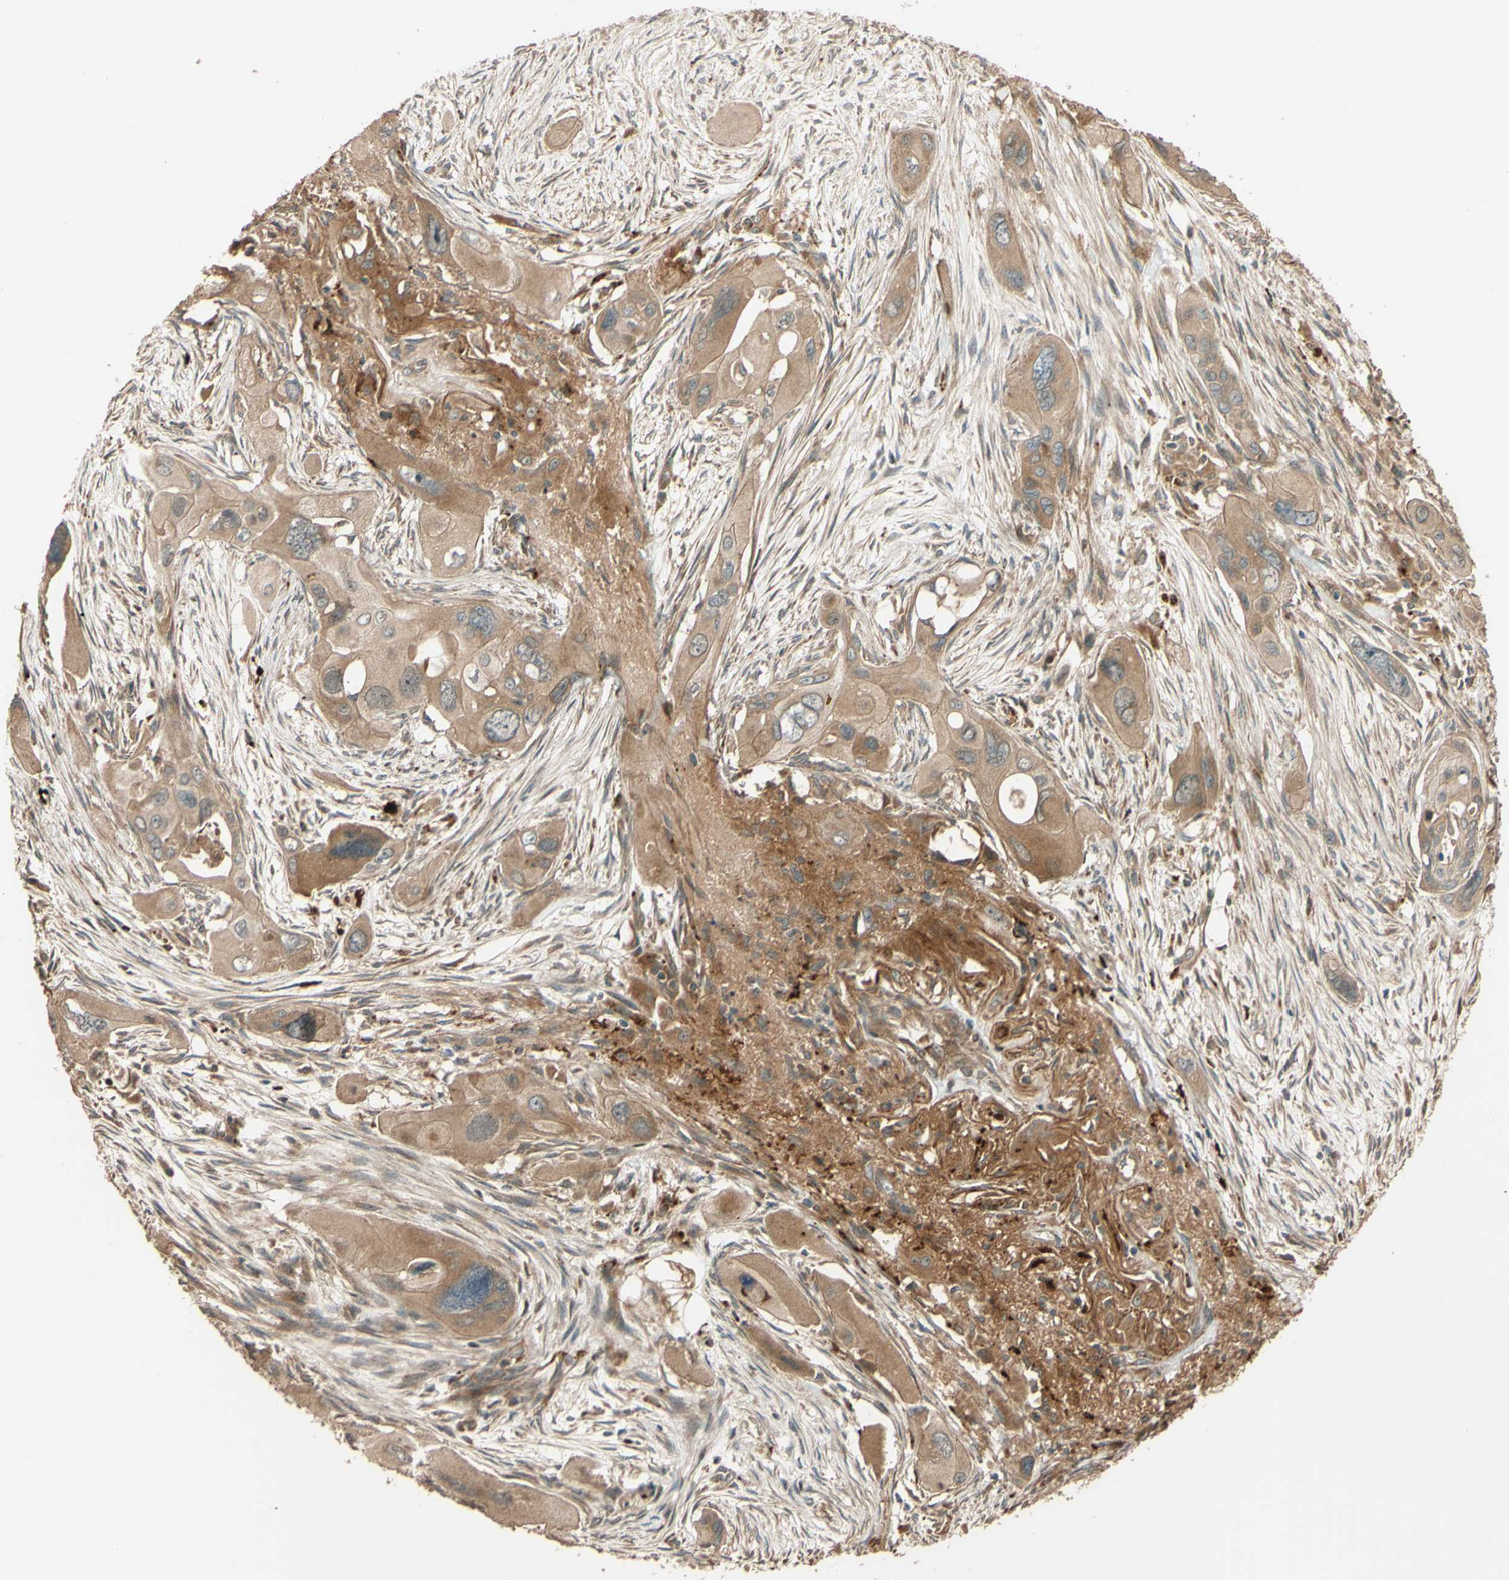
{"staining": {"intensity": "moderate", "quantity": ">75%", "location": "cytoplasmic/membranous"}, "tissue": "pancreatic cancer", "cell_type": "Tumor cells", "image_type": "cancer", "snomed": [{"axis": "morphology", "description": "Adenocarcinoma, NOS"}, {"axis": "topography", "description": "Pancreas"}], "caption": "A brown stain shows moderate cytoplasmic/membranous positivity of a protein in human pancreatic cancer (adenocarcinoma) tumor cells. The staining is performed using DAB (3,3'-diaminobenzidine) brown chromogen to label protein expression. The nuclei are counter-stained blue using hematoxylin.", "gene": "RNF19A", "patient": {"sex": "male", "age": 73}}